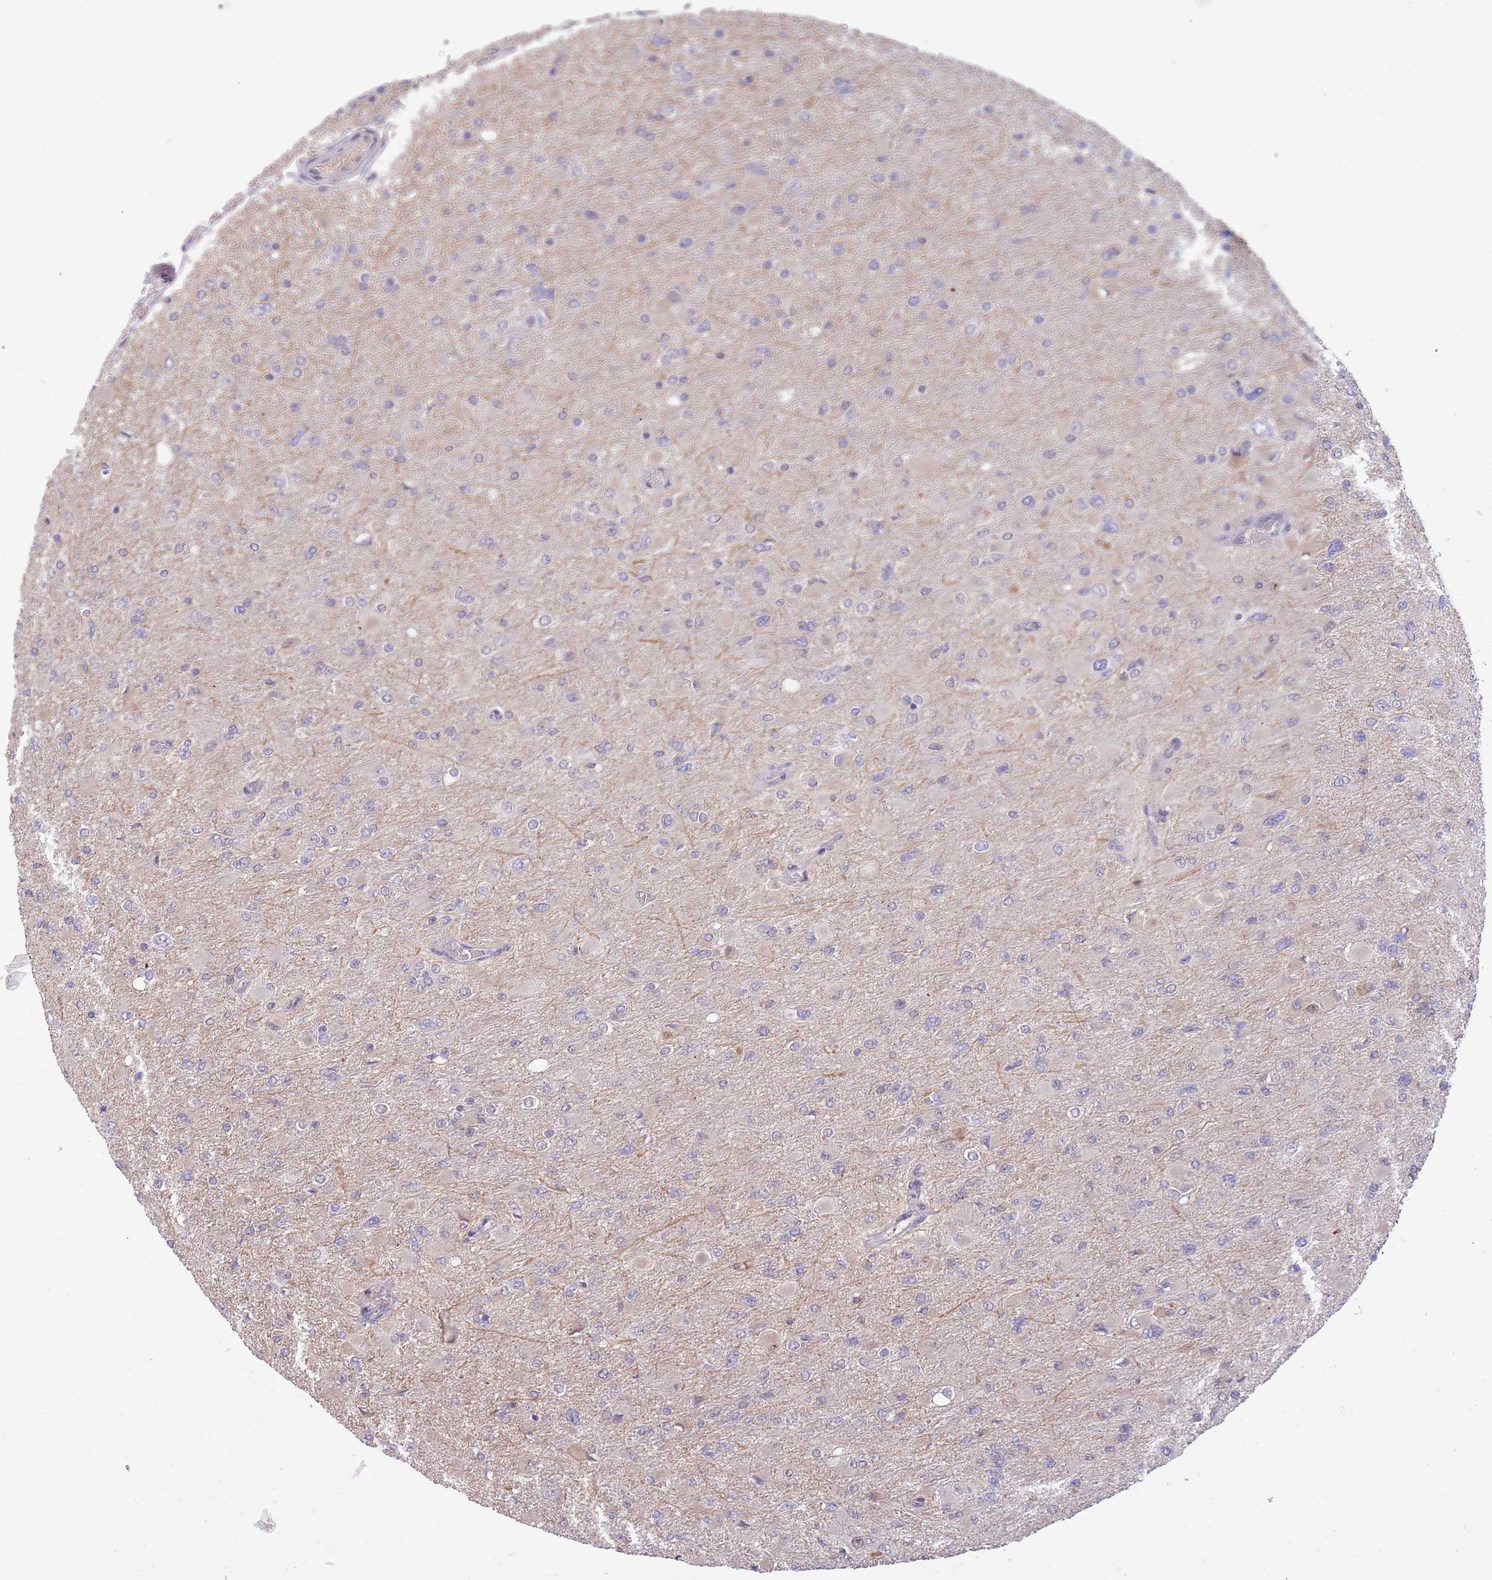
{"staining": {"intensity": "negative", "quantity": "none", "location": "none"}, "tissue": "glioma", "cell_type": "Tumor cells", "image_type": "cancer", "snomed": [{"axis": "morphology", "description": "Glioma, malignant, High grade"}, {"axis": "topography", "description": "Cerebral cortex"}], "caption": "Immunohistochemistry (IHC) photomicrograph of high-grade glioma (malignant) stained for a protein (brown), which displays no expression in tumor cells.", "gene": "ZBTB7A", "patient": {"sex": "female", "age": 36}}